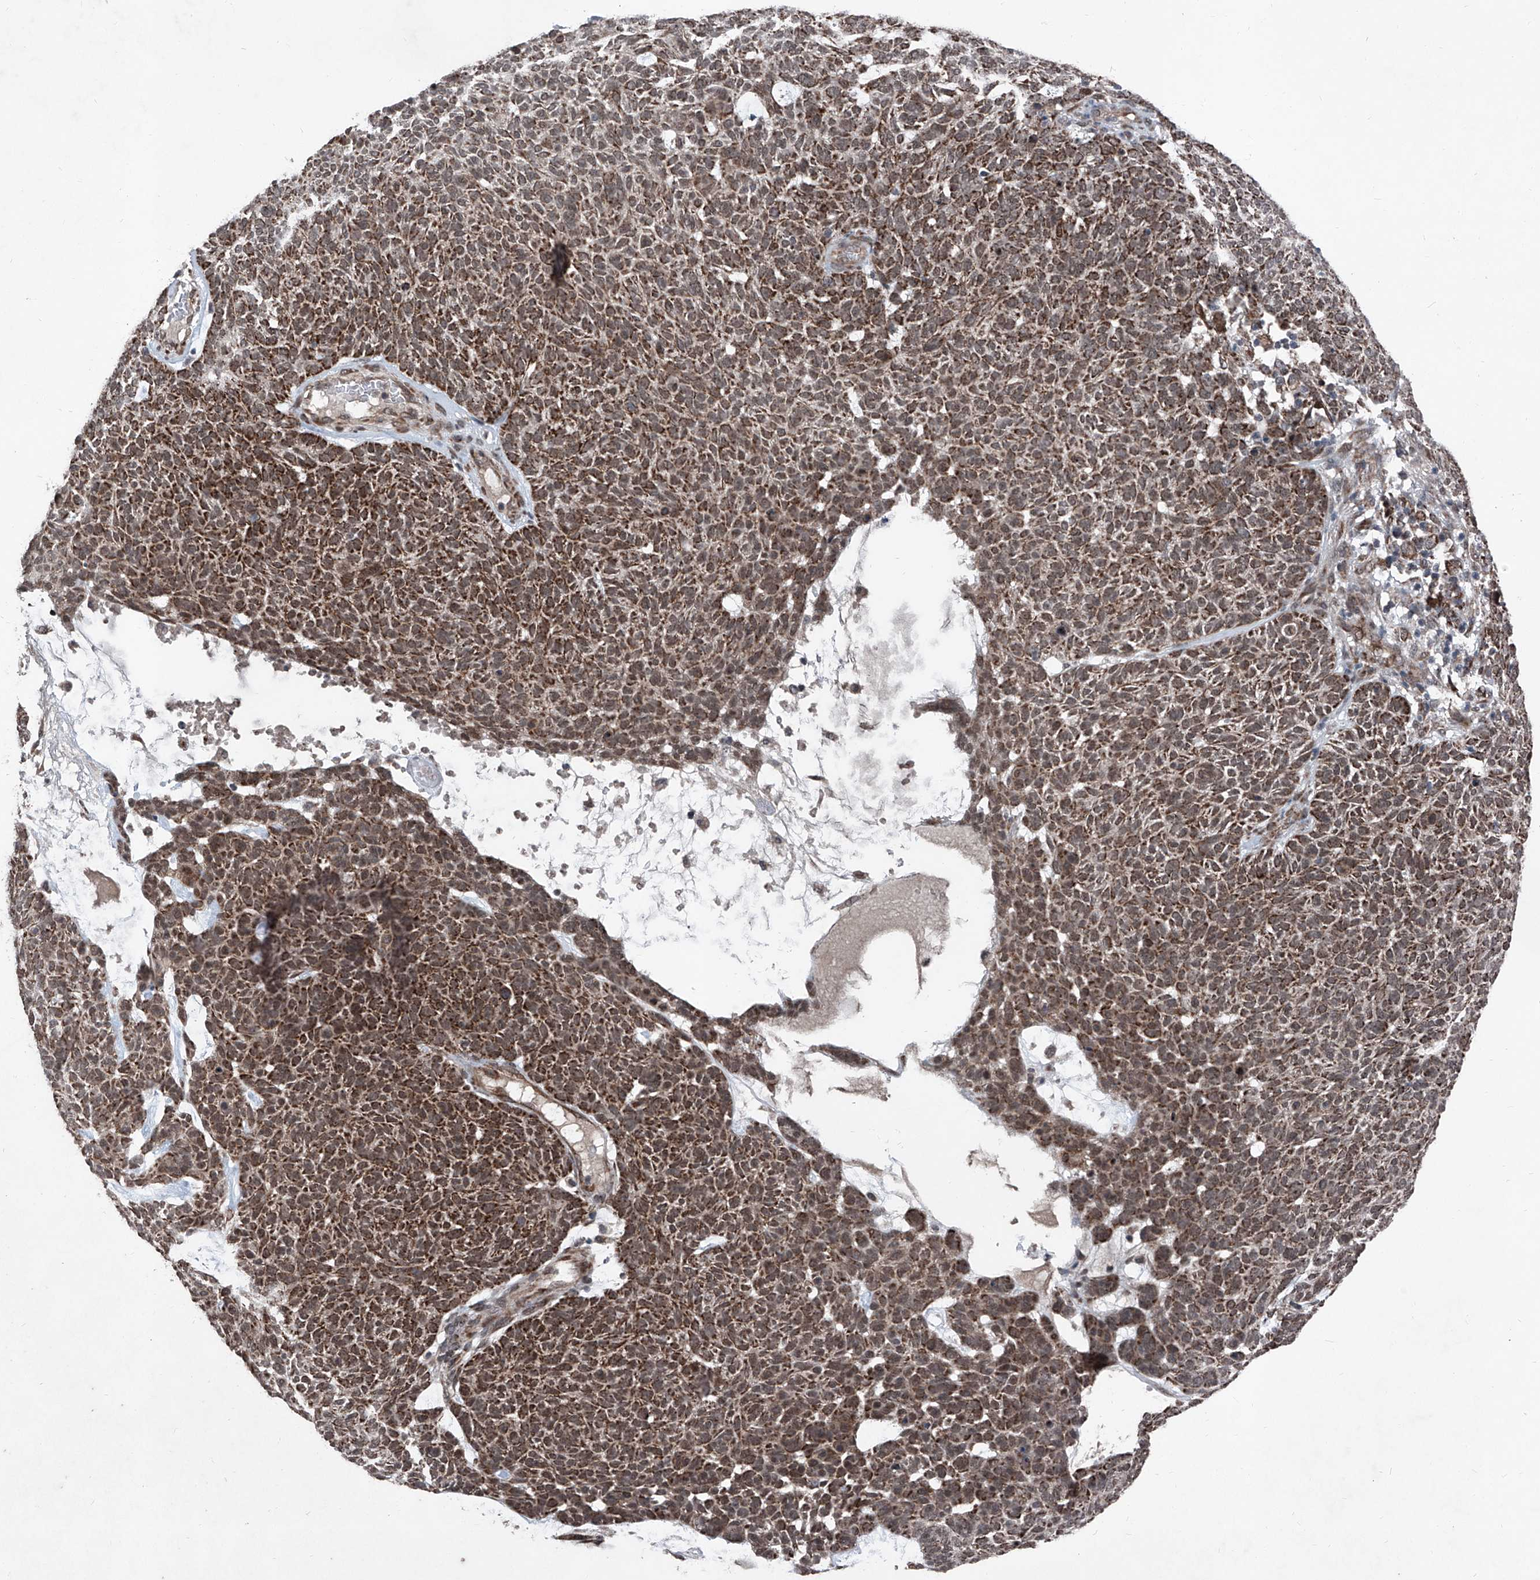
{"staining": {"intensity": "strong", "quantity": ">75%", "location": "cytoplasmic/membranous,nuclear"}, "tissue": "skin cancer", "cell_type": "Tumor cells", "image_type": "cancer", "snomed": [{"axis": "morphology", "description": "Squamous cell carcinoma, NOS"}, {"axis": "topography", "description": "Skin"}], "caption": "An image of squamous cell carcinoma (skin) stained for a protein reveals strong cytoplasmic/membranous and nuclear brown staining in tumor cells. (DAB (3,3'-diaminobenzidine) IHC, brown staining for protein, blue staining for nuclei).", "gene": "COA7", "patient": {"sex": "female", "age": 90}}